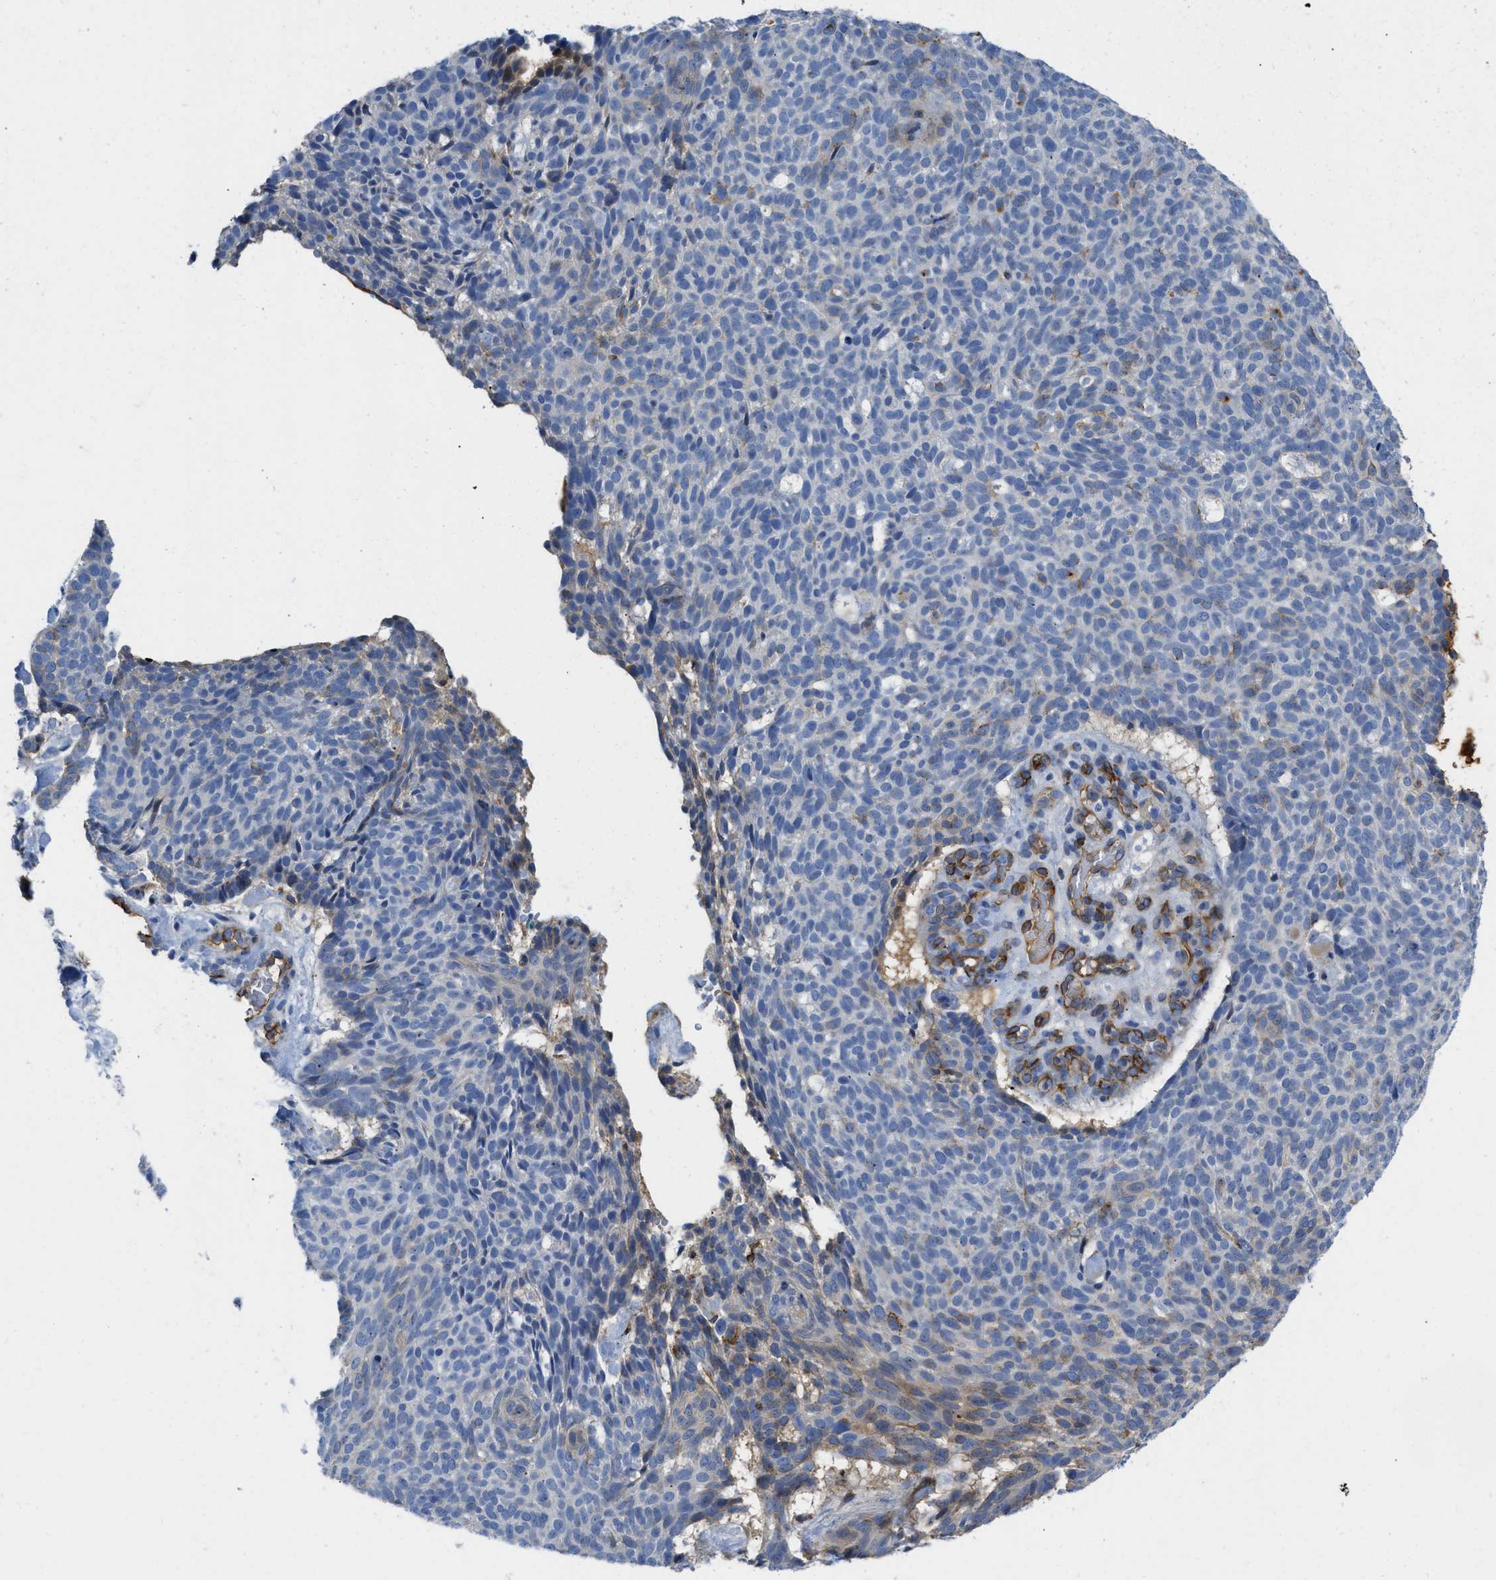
{"staining": {"intensity": "negative", "quantity": "none", "location": "none"}, "tissue": "skin cancer", "cell_type": "Tumor cells", "image_type": "cancer", "snomed": [{"axis": "morphology", "description": "Basal cell carcinoma"}, {"axis": "topography", "description": "Skin"}], "caption": "Micrograph shows no protein staining in tumor cells of skin cancer (basal cell carcinoma) tissue. (DAB (3,3'-diaminobenzidine) immunohistochemistry visualized using brightfield microscopy, high magnification).", "gene": "SPEG", "patient": {"sex": "male", "age": 61}}